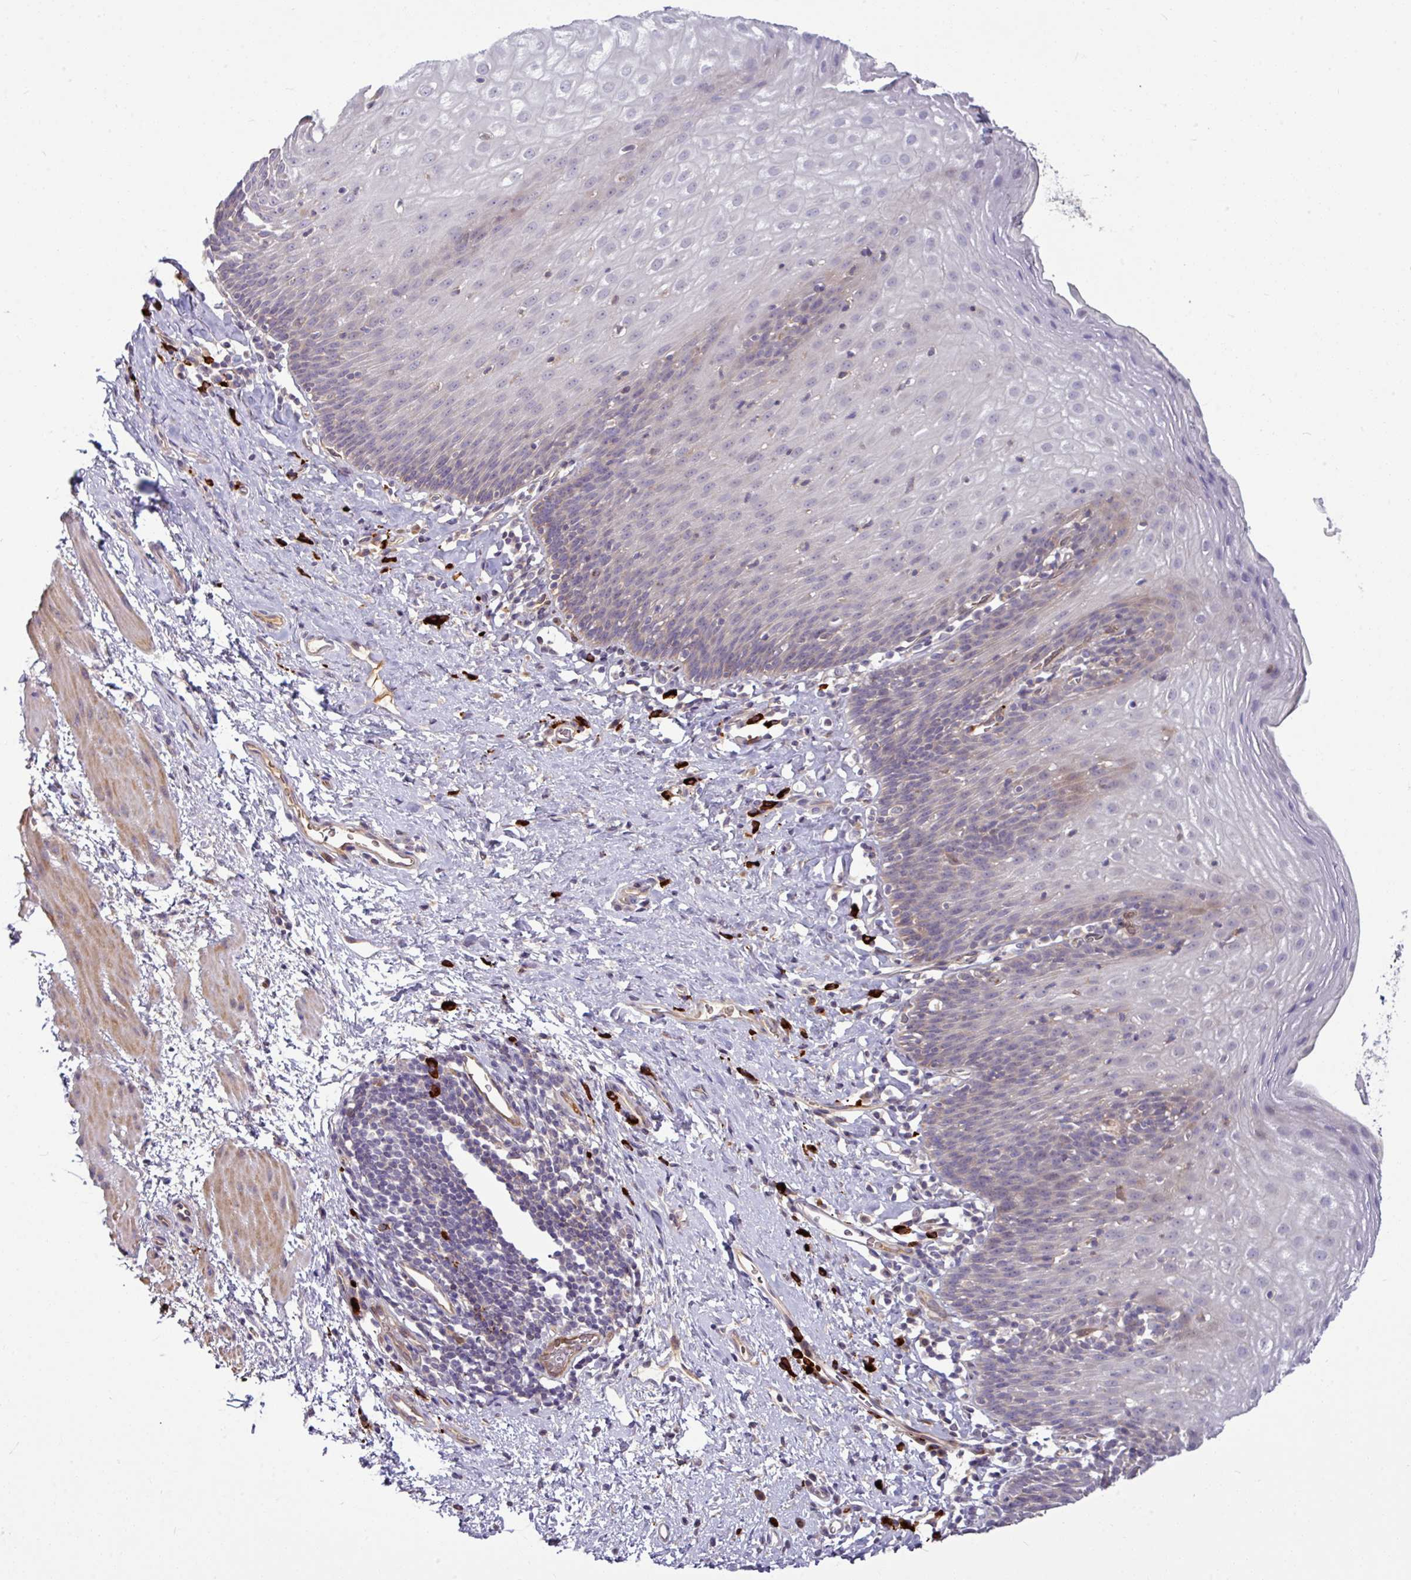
{"staining": {"intensity": "moderate", "quantity": "<25%", "location": "cytoplasmic/membranous"}, "tissue": "esophagus", "cell_type": "Squamous epithelial cells", "image_type": "normal", "snomed": [{"axis": "morphology", "description": "Normal tissue, NOS"}, {"axis": "topography", "description": "Esophagus"}], "caption": "A brown stain labels moderate cytoplasmic/membranous expression of a protein in squamous epithelial cells of benign esophagus.", "gene": "B4GALNT4", "patient": {"sex": "female", "age": 61}}